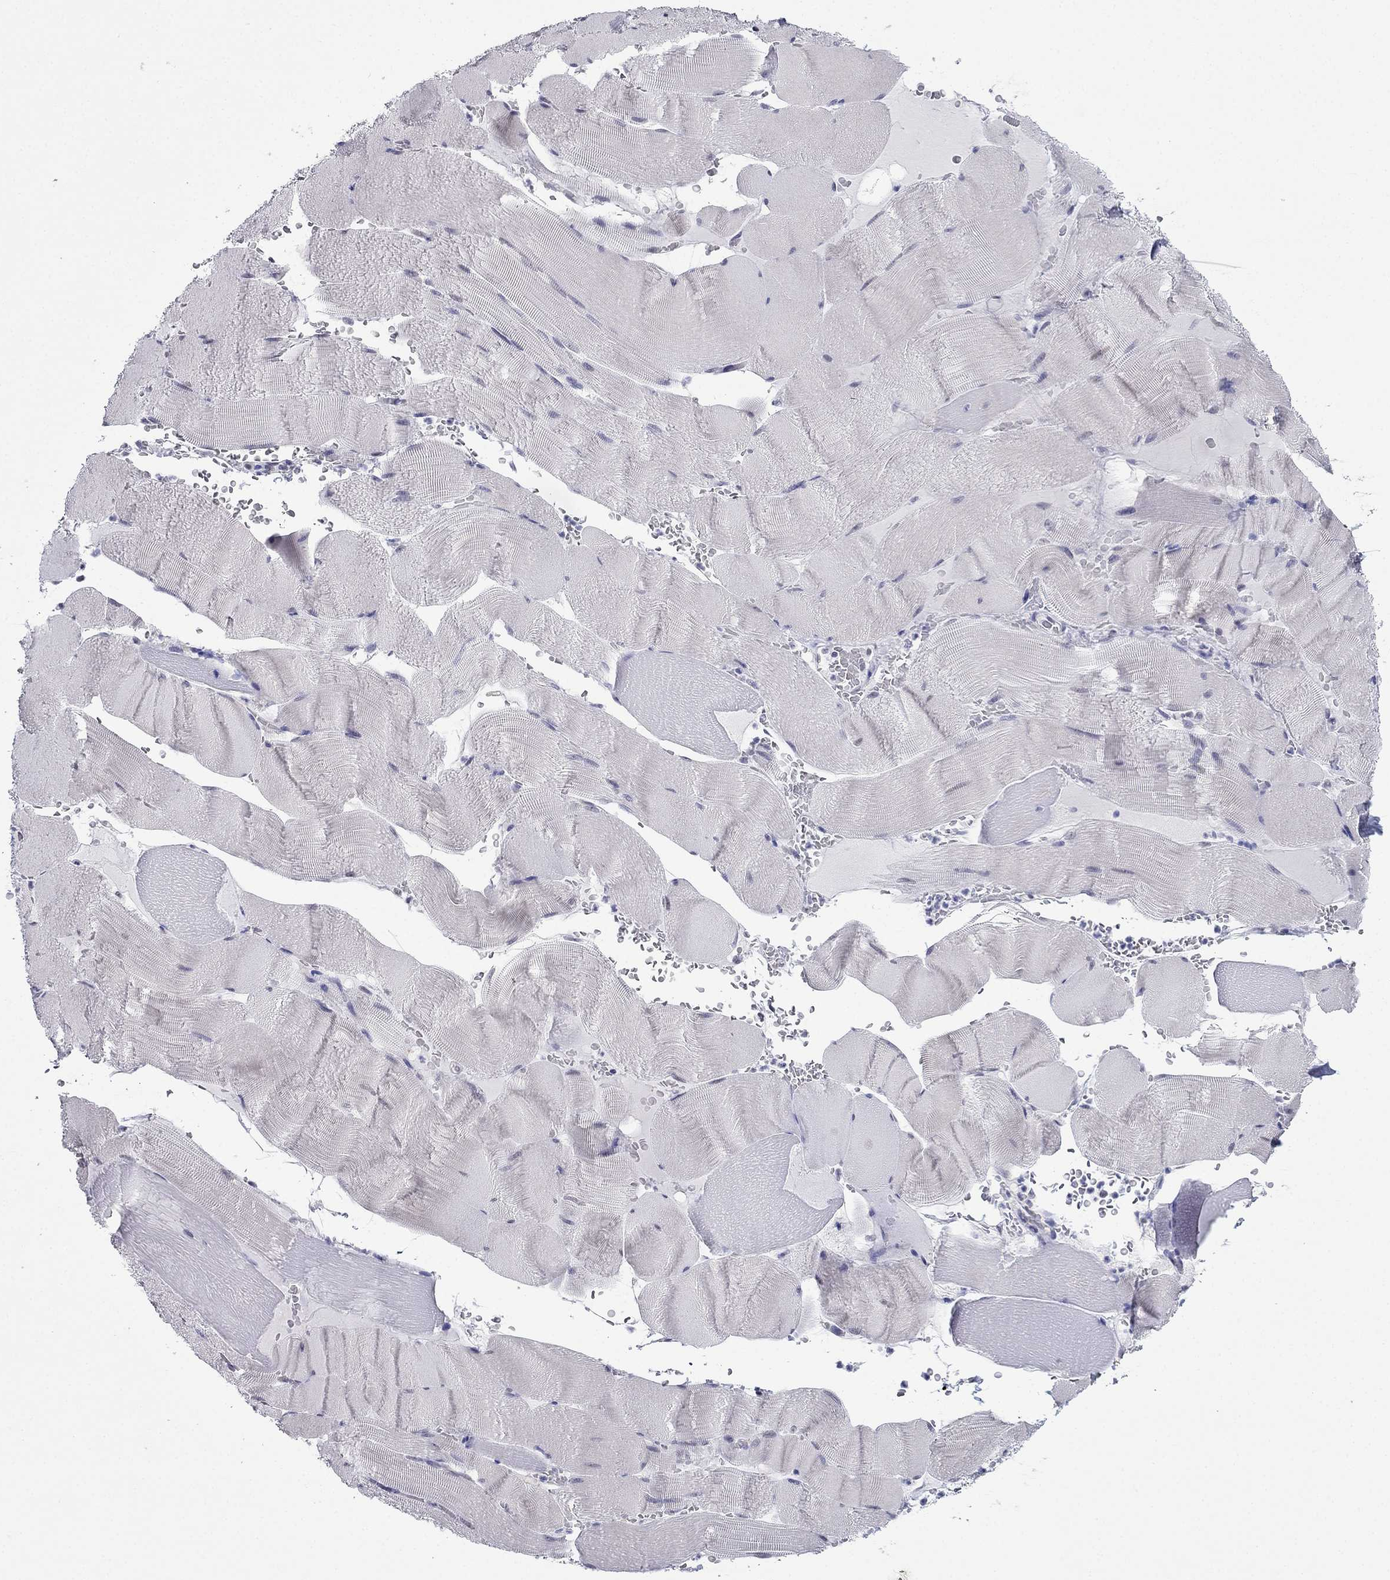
{"staining": {"intensity": "negative", "quantity": "none", "location": "none"}, "tissue": "skeletal muscle", "cell_type": "Myocytes", "image_type": "normal", "snomed": [{"axis": "morphology", "description": "Normal tissue, NOS"}, {"axis": "topography", "description": "Skeletal muscle"}], "caption": "DAB immunohistochemical staining of normal human skeletal muscle shows no significant staining in myocytes. The staining was performed using DAB (3,3'-diaminobenzidine) to visualize the protein expression in brown, while the nuclei were stained in blue with hematoxylin (Magnification: 20x).", "gene": "PPM1G", "patient": {"sex": "male", "age": 56}}